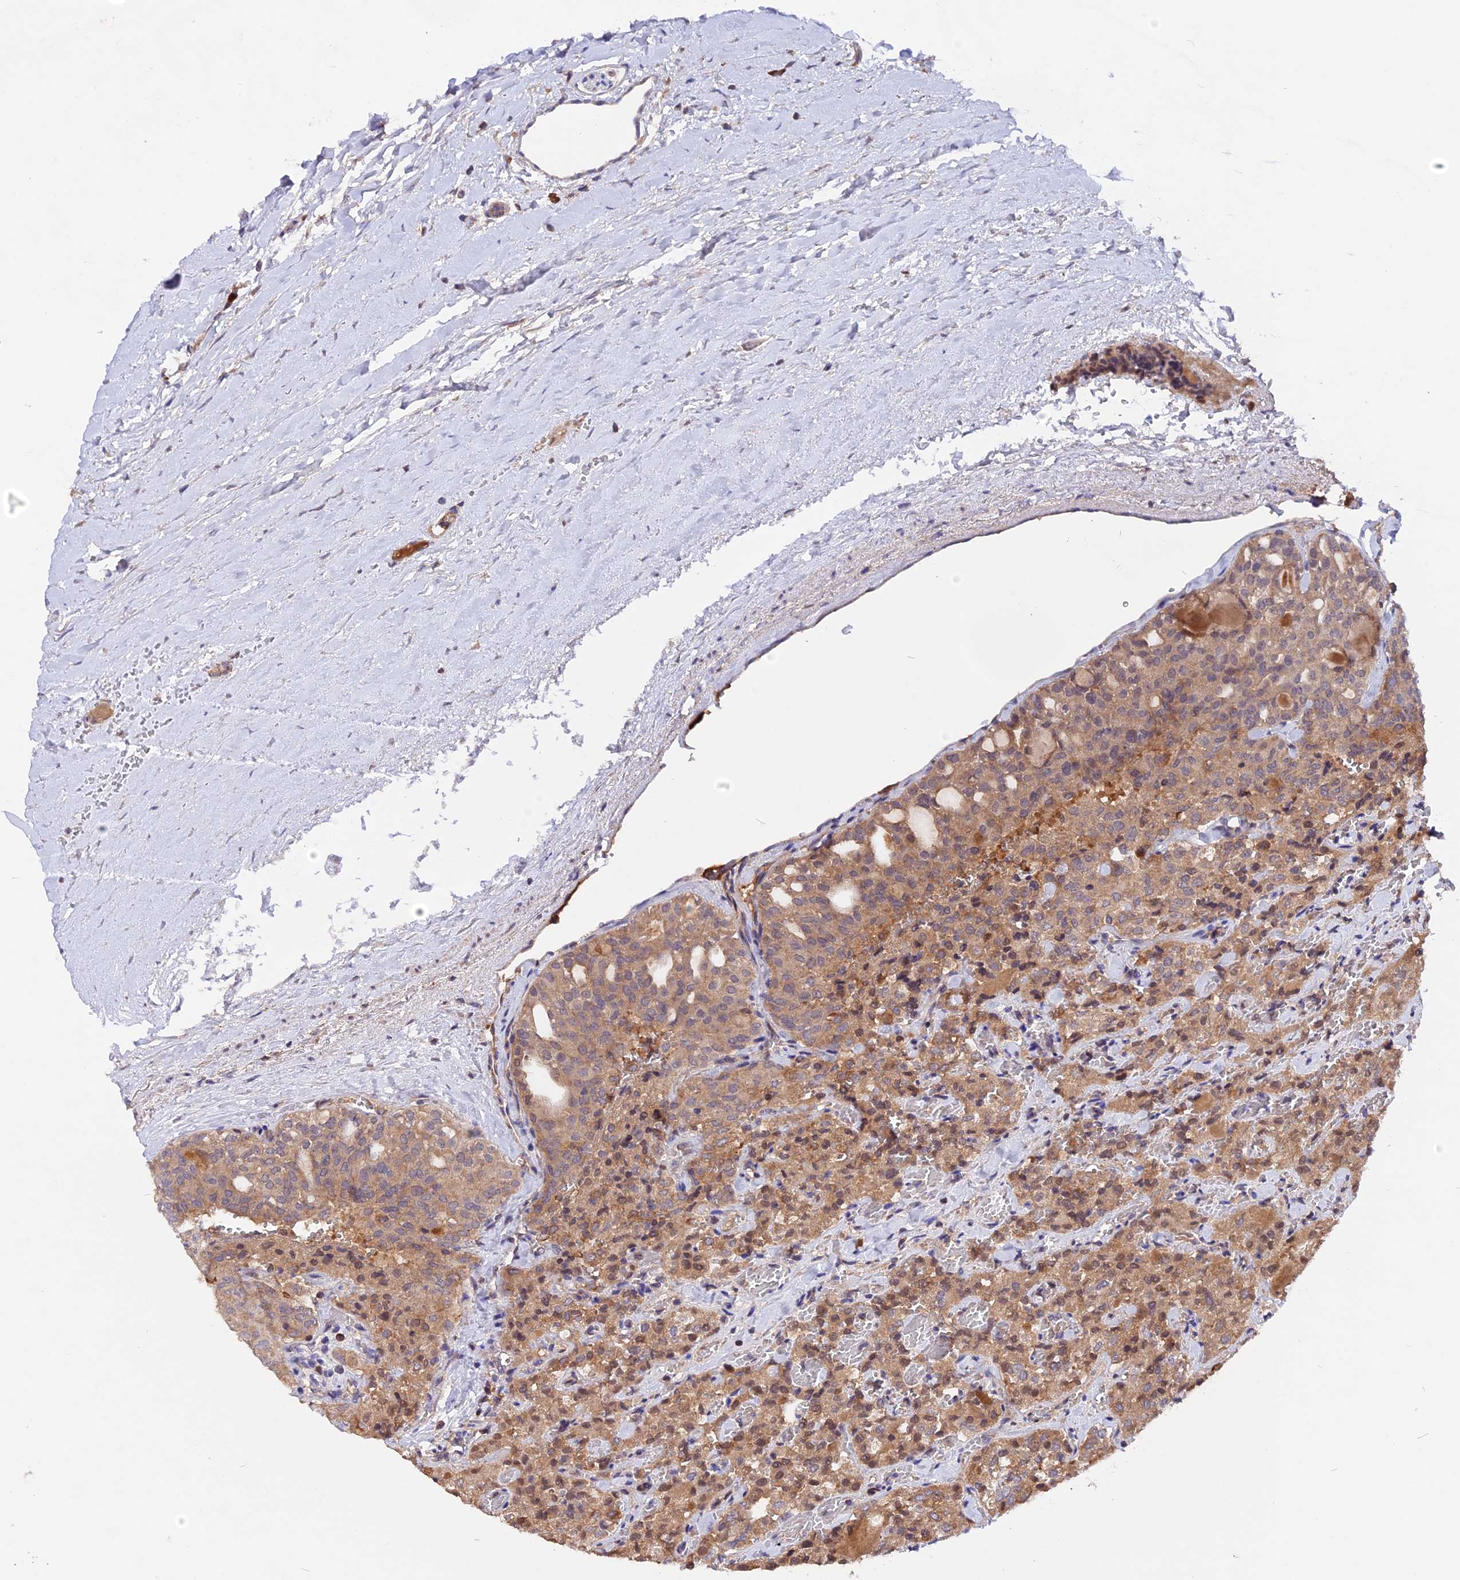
{"staining": {"intensity": "weak", "quantity": ">75%", "location": "cytoplasmic/membranous,nuclear"}, "tissue": "thyroid cancer", "cell_type": "Tumor cells", "image_type": "cancer", "snomed": [{"axis": "morphology", "description": "Follicular adenoma carcinoma, NOS"}, {"axis": "topography", "description": "Thyroid gland"}], "caption": "Protein expression analysis of human follicular adenoma carcinoma (thyroid) reveals weak cytoplasmic/membranous and nuclear staining in about >75% of tumor cells.", "gene": "MARK4", "patient": {"sex": "male", "age": 75}}